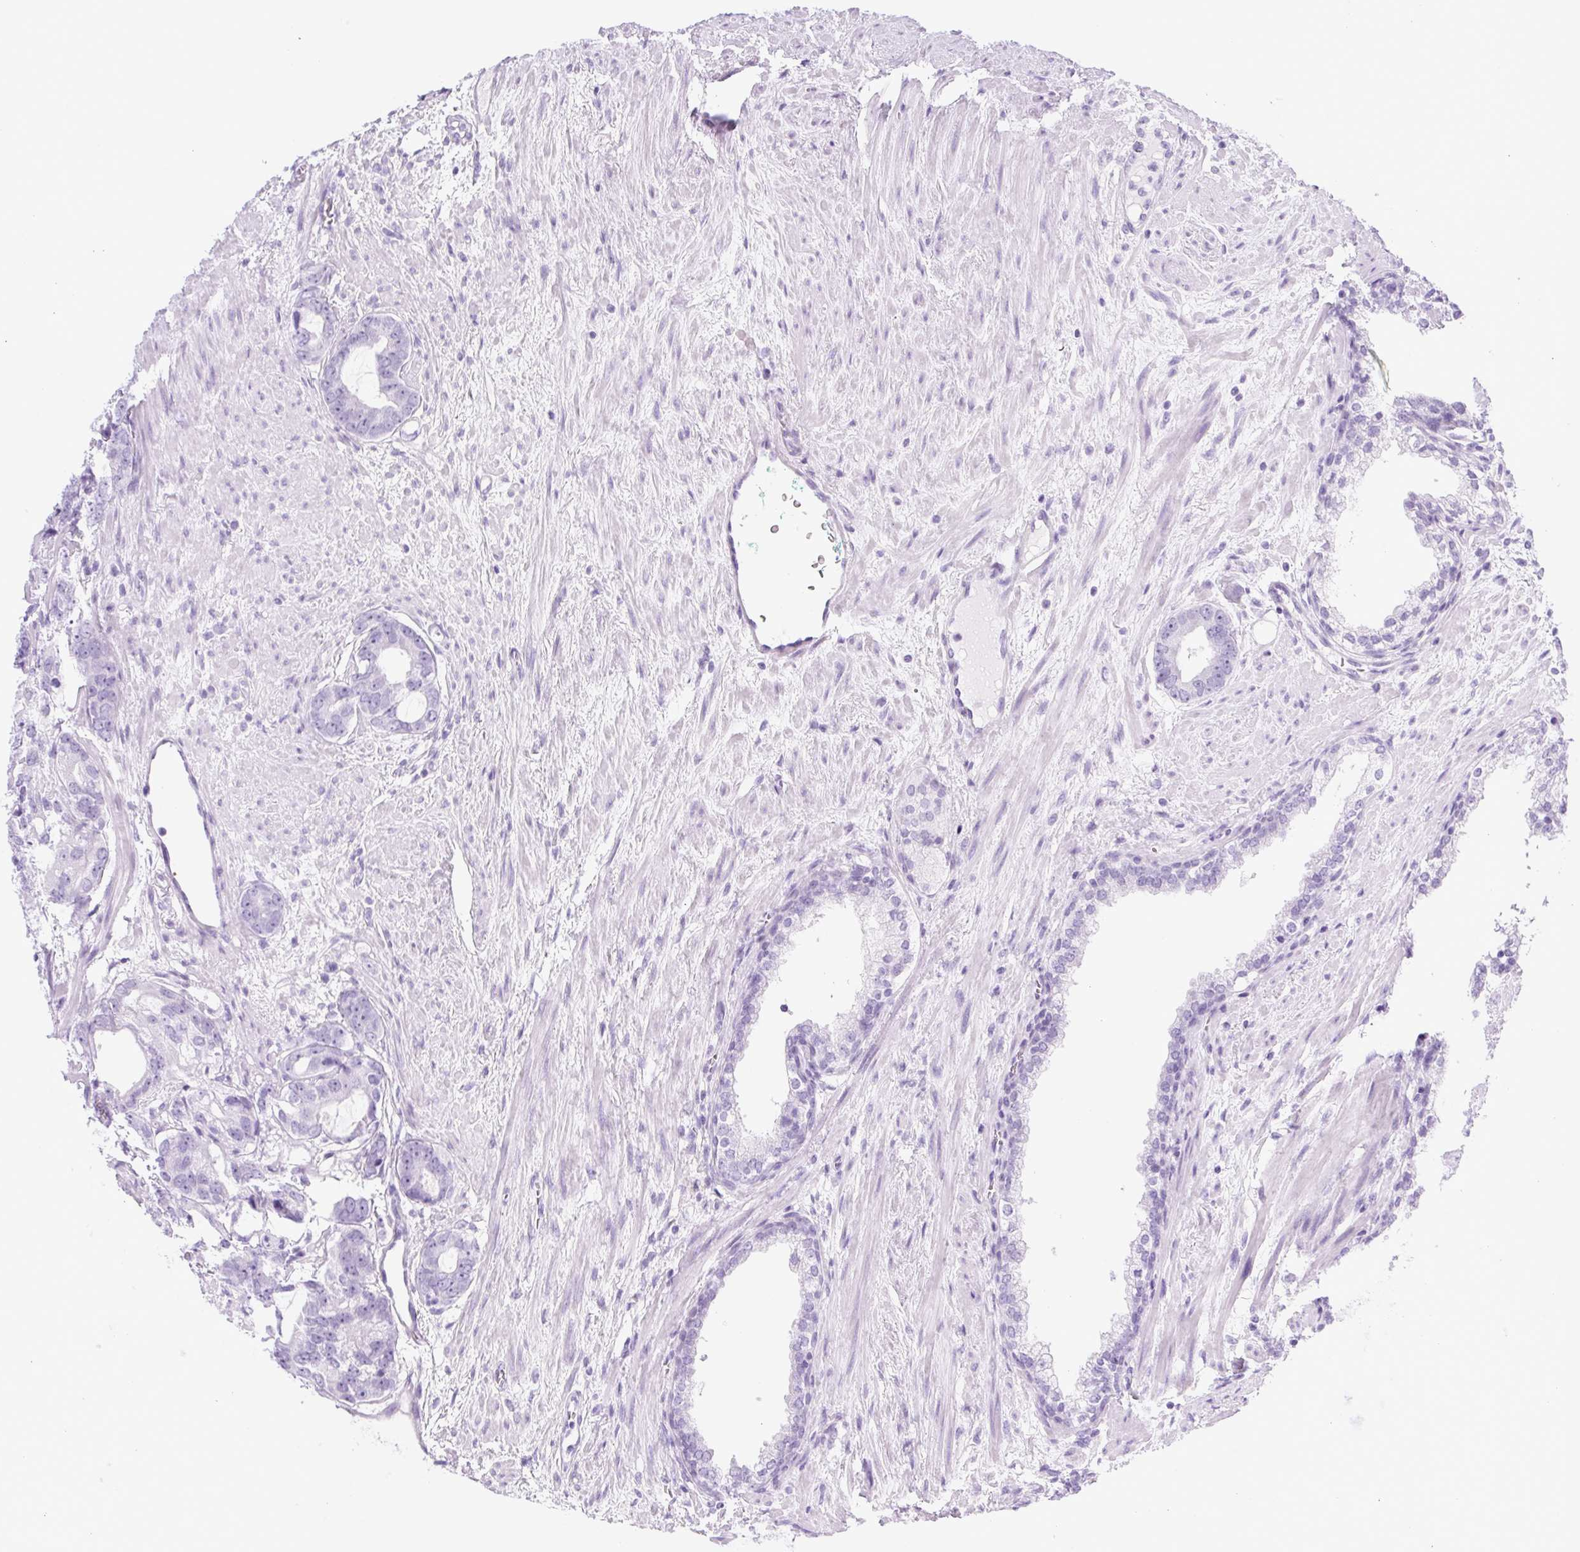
{"staining": {"intensity": "negative", "quantity": "none", "location": "none"}, "tissue": "prostate cancer", "cell_type": "Tumor cells", "image_type": "cancer", "snomed": [{"axis": "morphology", "description": "Adenocarcinoma, High grade"}, {"axis": "topography", "description": "Prostate"}], "caption": "High magnification brightfield microscopy of prostate high-grade adenocarcinoma stained with DAB (3,3'-diaminobenzidine) (brown) and counterstained with hematoxylin (blue): tumor cells show no significant positivity. The staining was performed using DAB (3,3'-diaminobenzidine) to visualize the protein expression in brown, while the nuclei were stained in blue with hematoxylin (Magnification: 20x).", "gene": "SPACA5B", "patient": {"sex": "male", "age": 75}}